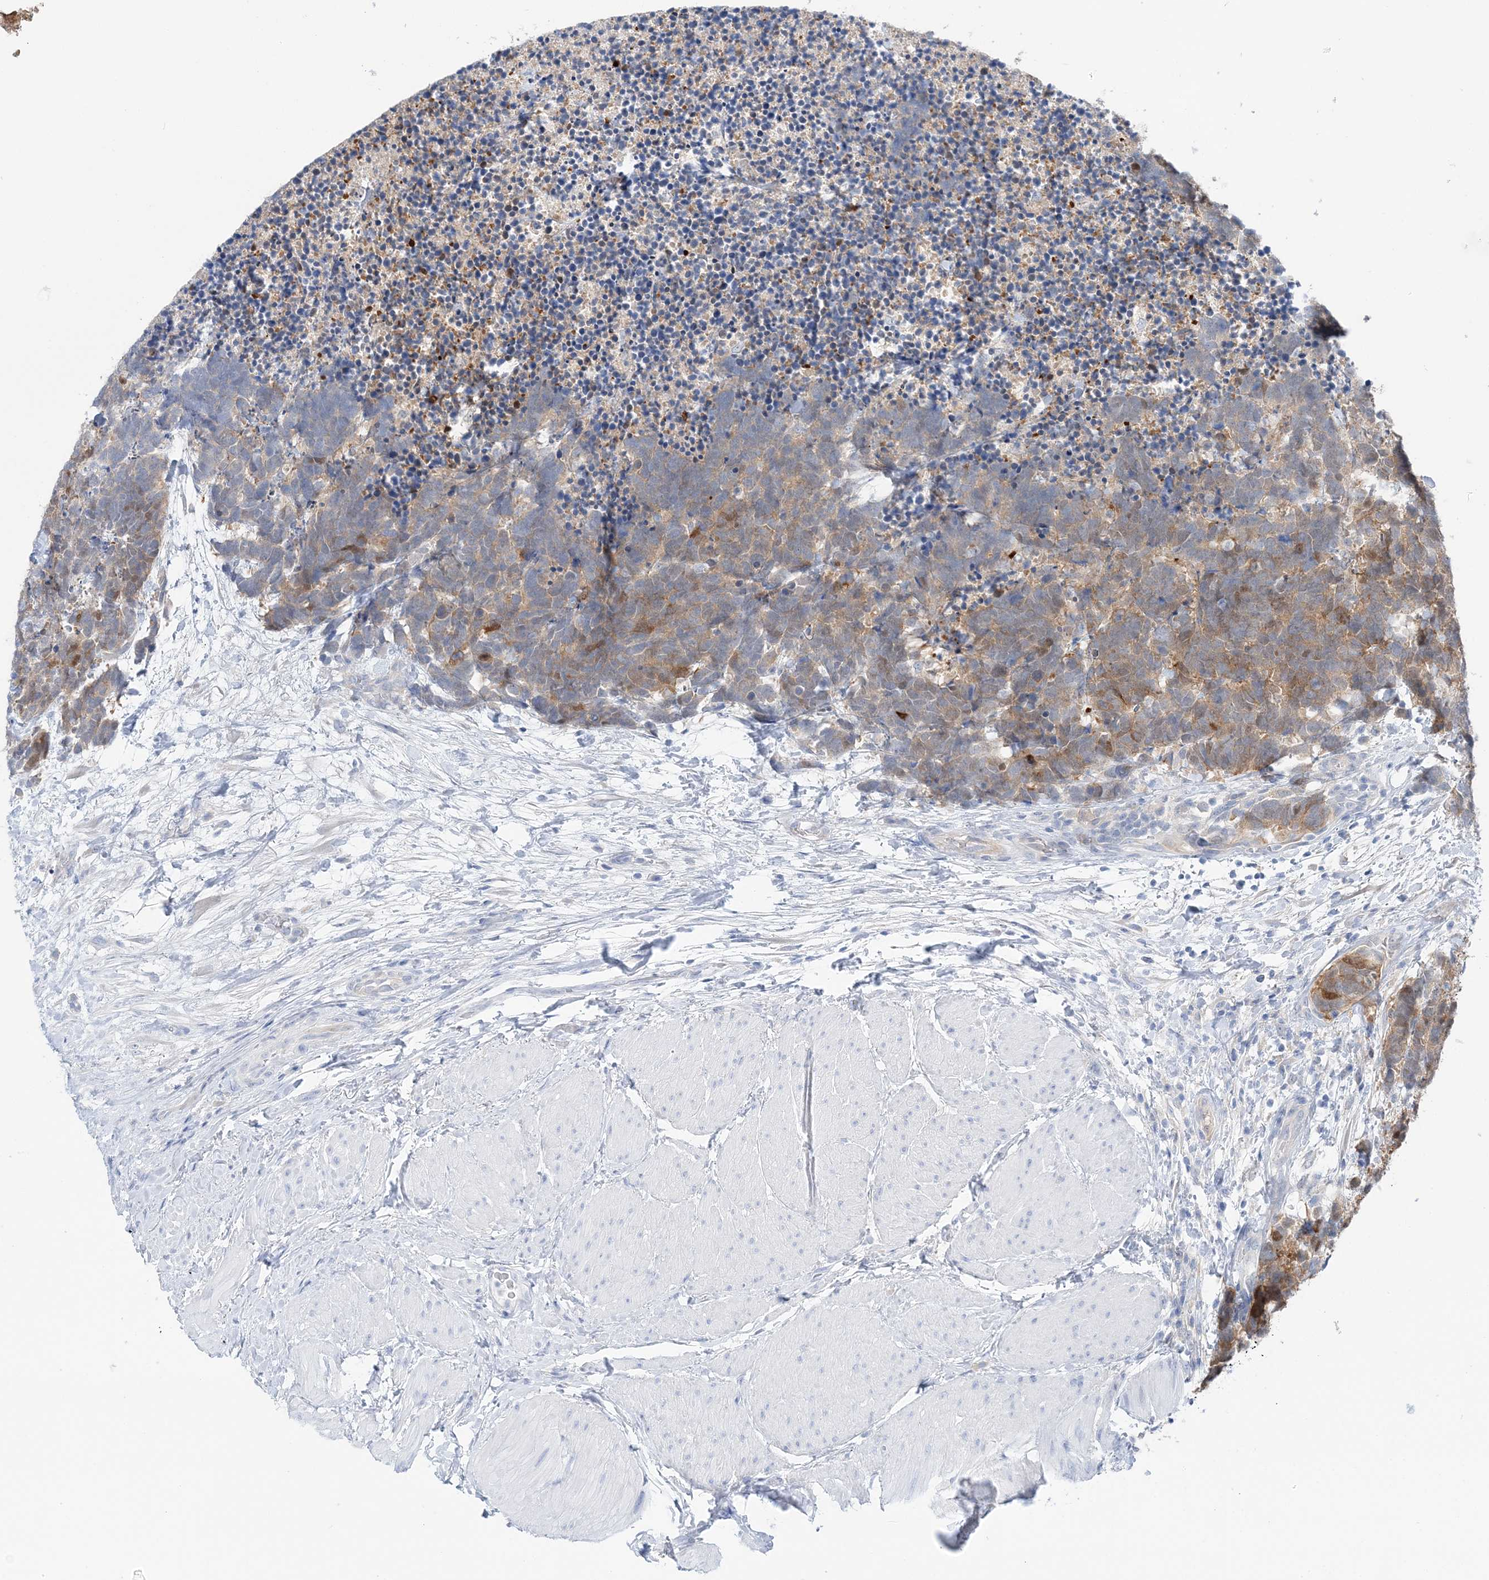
{"staining": {"intensity": "moderate", "quantity": "25%-75%", "location": "cytoplasmic/membranous"}, "tissue": "carcinoid", "cell_type": "Tumor cells", "image_type": "cancer", "snomed": [{"axis": "morphology", "description": "Carcinoma, NOS"}, {"axis": "morphology", "description": "Carcinoid, malignant, NOS"}, {"axis": "topography", "description": "Urinary bladder"}], "caption": "Moderate cytoplasmic/membranous positivity is present in approximately 25%-75% of tumor cells in carcinoid. Using DAB (brown) and hematoxylin (blue) stains, captured at high magnification using brightfield microscopy.", "gene": "HMGCS1", "patient": {"sex": "male", "age": 57}}